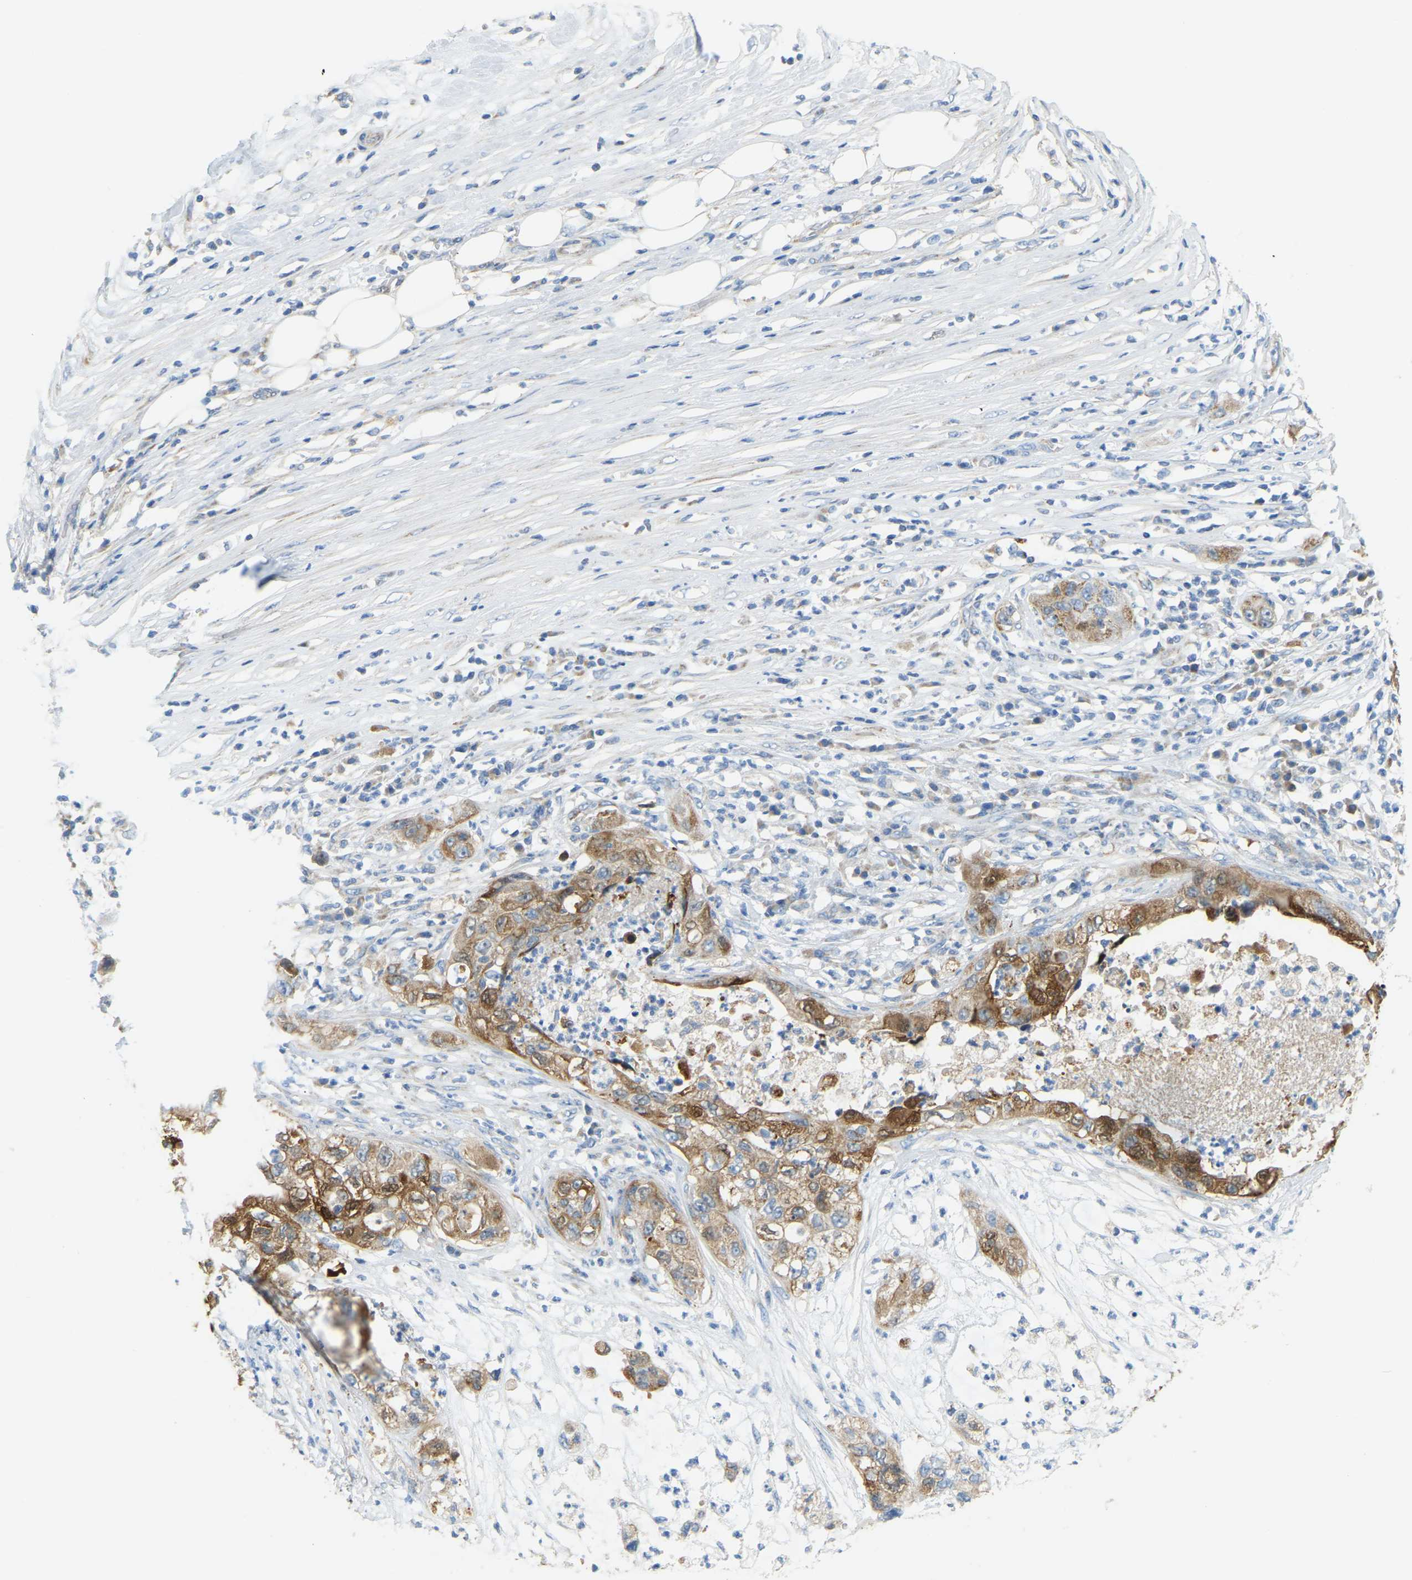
{"staining": {"intensity": "moderate", "quantity": "25%-75%", "location": "cytoplasmic/membranous,nuclear"}, "tissue": "pancreatic cancer", "cell_type": "Tumor cells", "image_type": "cancer", "snomed": [{"axis": "morphology", "description": "Adenocarcinoma, NOS"}, {"axis": "topography", "description": "Pancreas"}], "caption": "Tumor cells exhibit medium levels of moderate cytoplasmic/membranous and nuclear expression in approximately 25%-75% of cells in human pancreatic cancer.", "gene": "GDA", "patient": {"sex": "female", "age": 78}}